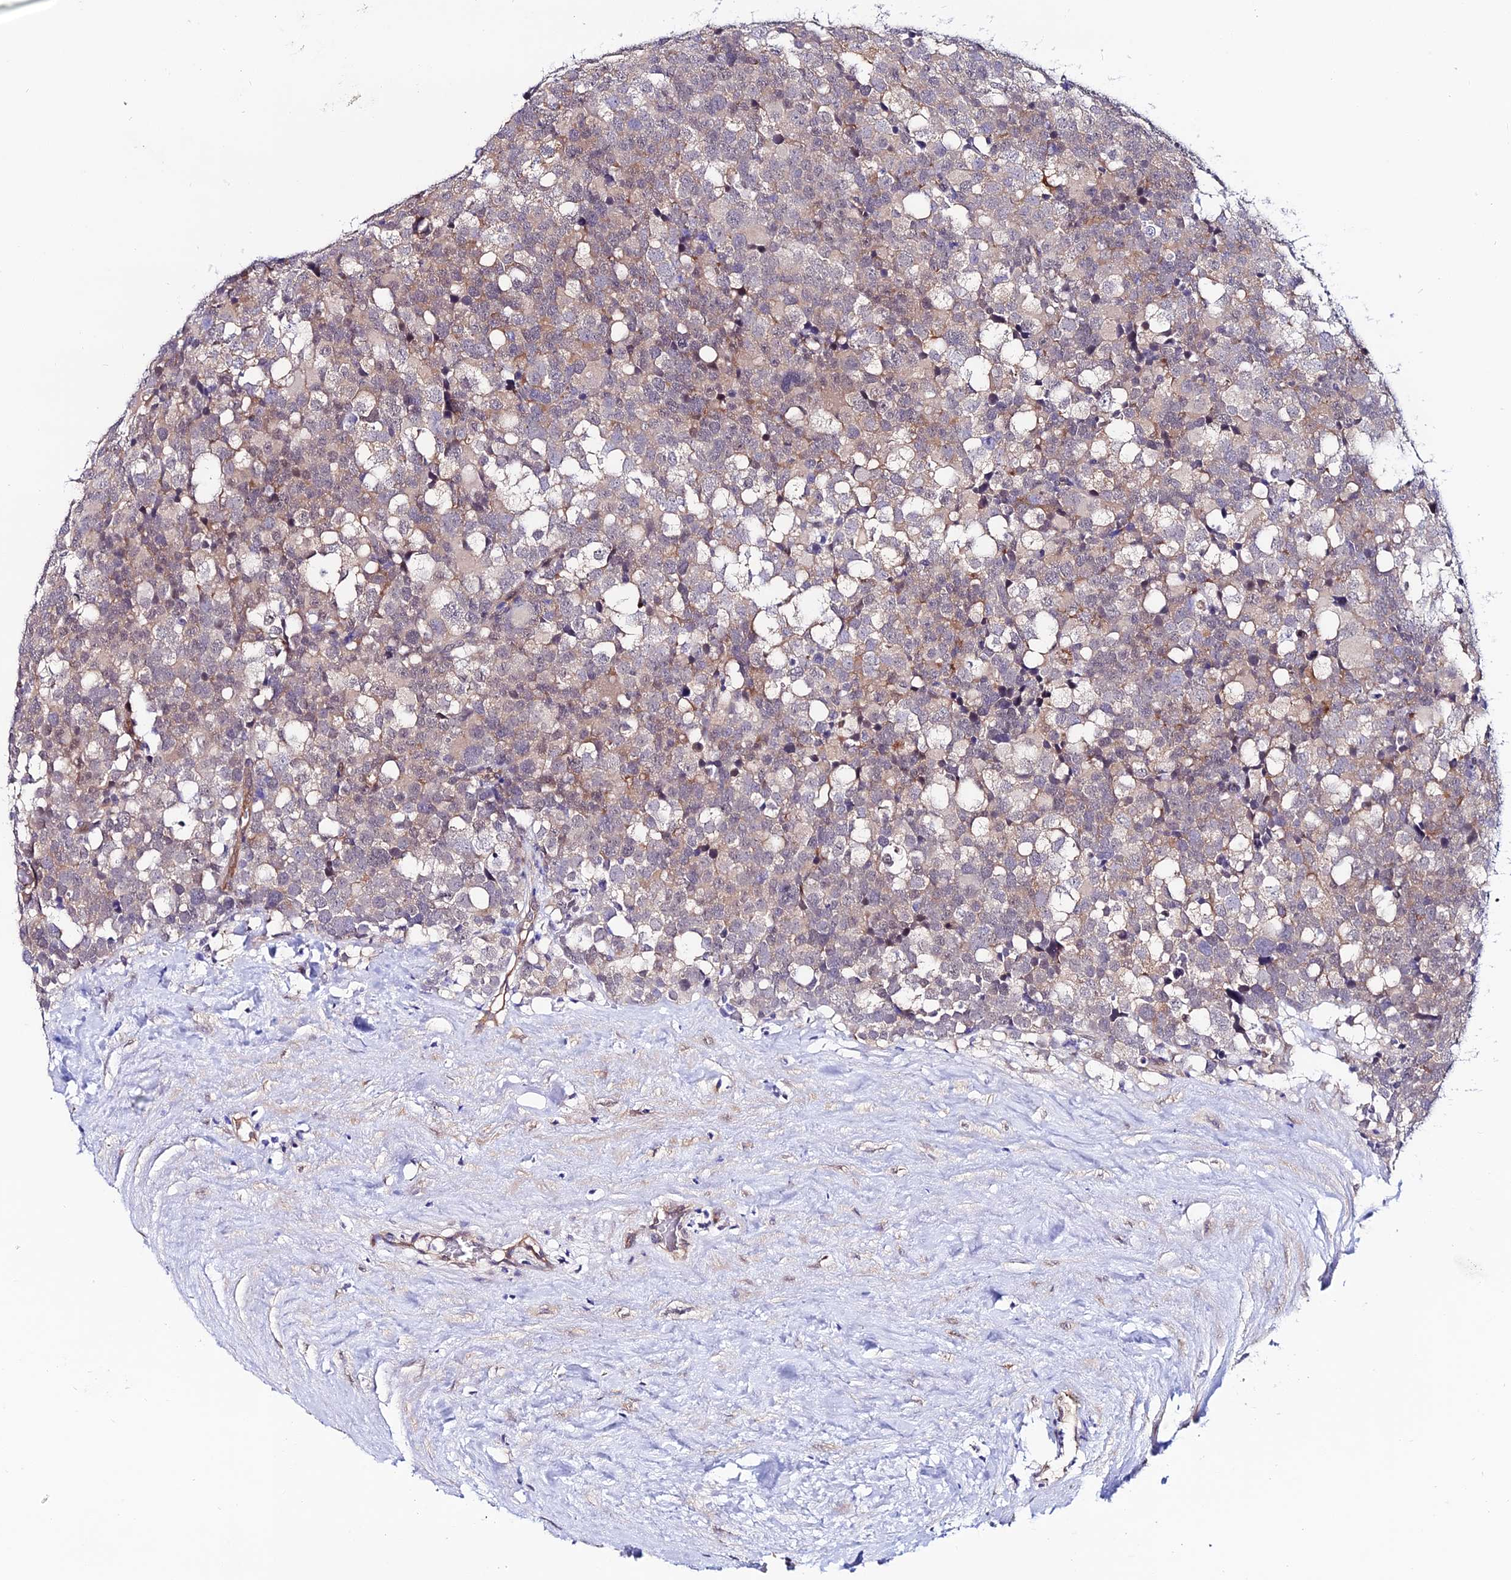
{"staining": {"intensity": "weak", "quantity": "25%-75%", "location": "cytoplasmic/membranous"}, "tissue": "testis cancer", "cell_type": "Tumor cells", "image_type": "cancer", "snomed": [{"axis": "morphology", "description": "Seminoma, NOS"}, {"axis": "topography", "description": "Testis"}], "caption": "Protein analysis of testis cancer tissue demonstrates weak cytoplasmic/membranous staining in approximately 25%-75% of tumor cells. The staining is performed using DAB (3,3'-diaminobenzidine) brown chromogen to label protein expression. The nuclei are counter-stained blue using hematoxylin.", "gene": "FZD8", "patient": {"sex": "male", "age": 71}}